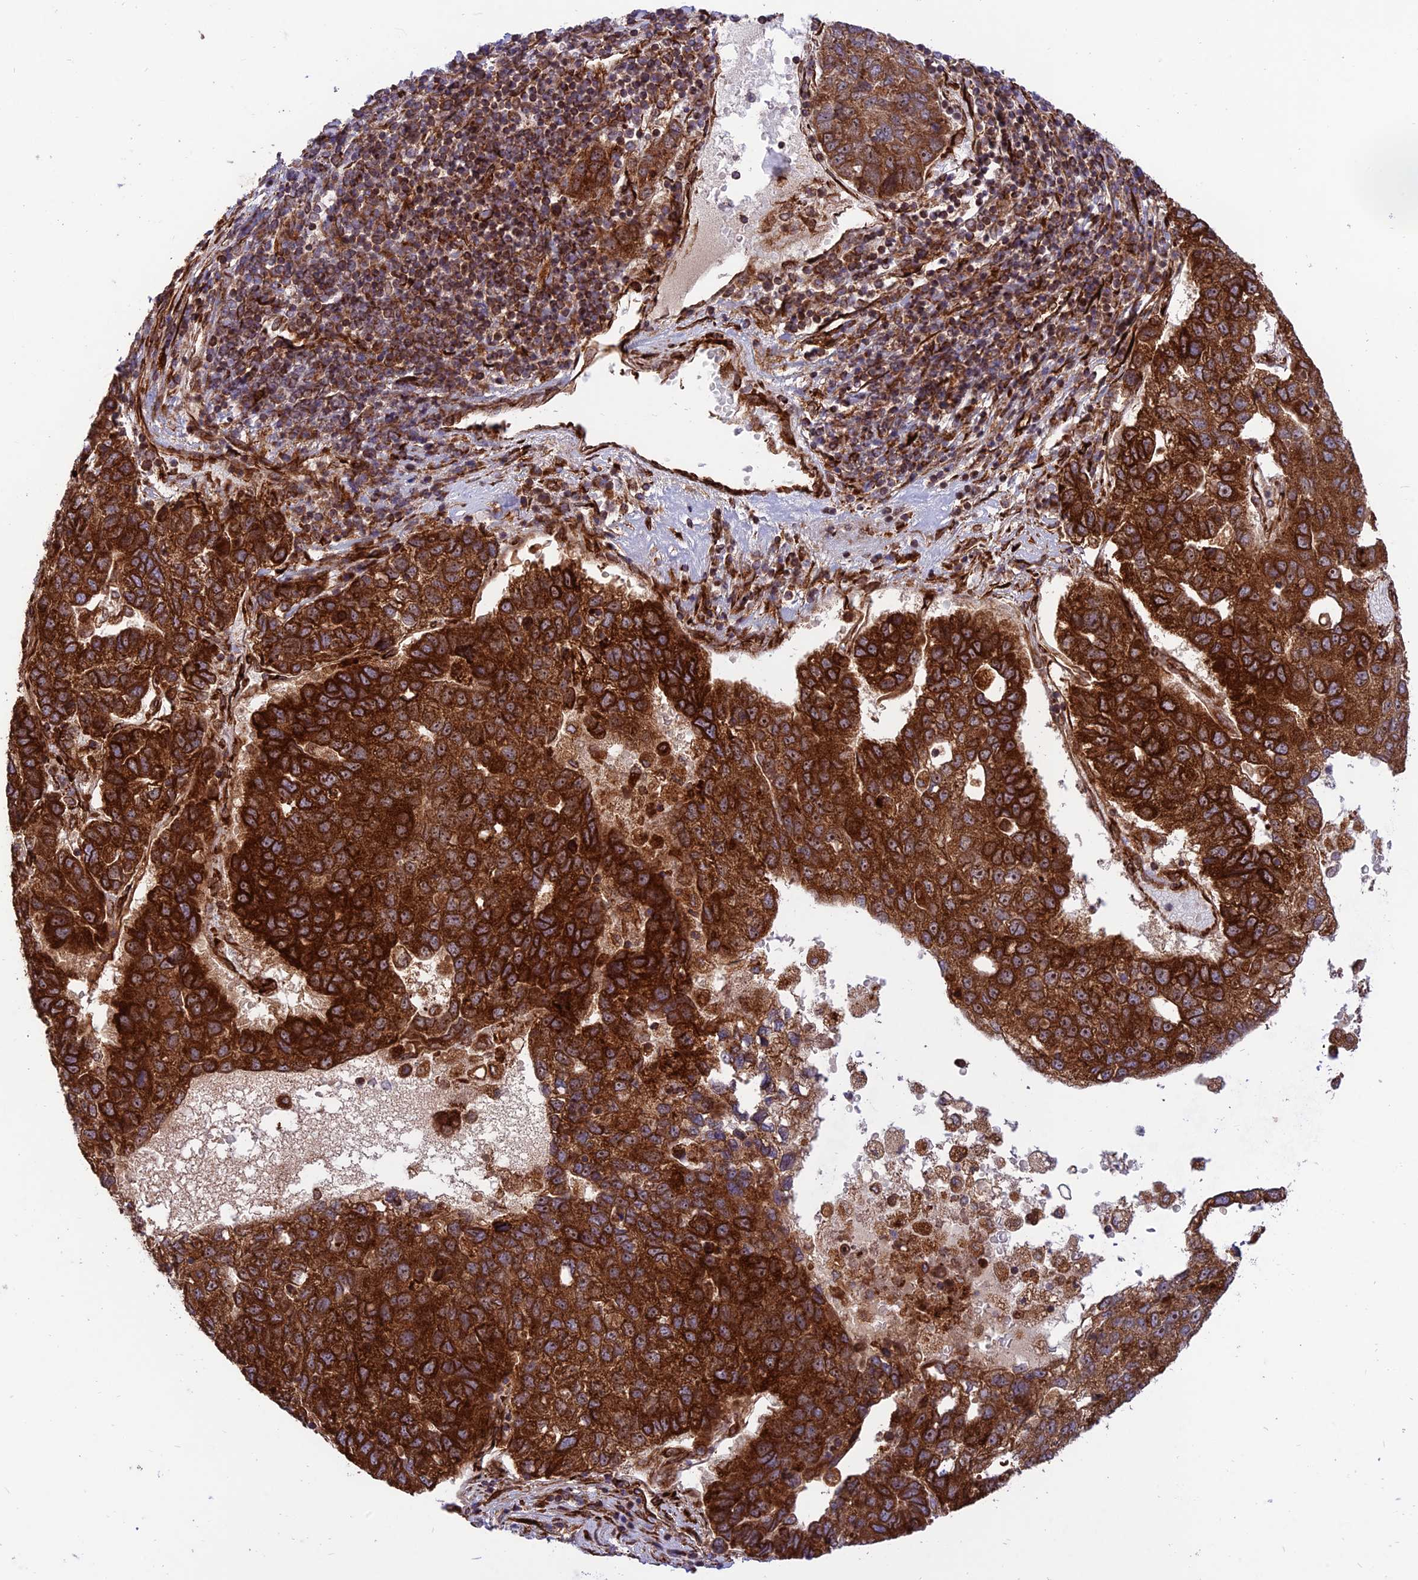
{"staining": {"intensity": "strong", "quantity": ">75%", "location": "cytoplasmic/membranous,nuclear"}, "tissue": "pancreatic cancer", "cell_type": "Tumor cells", "image_type": "cancer", "snomed": [{"axis": "morphology", "description": "Adenocarcinoma, NOS"}, {"axis": "topography", "description": "Pancreas"}], "caption": "This image displays pancreatic adenocarcinoma stained with IHC to label a protein in brown. The cytoplasmic/membranous and nuclear of tumor cells show strong positivity for the protein. Nuclei are counter-stained blue.", "gene": "CRTAP", "patient": {"sex": "female", "age": 61}}